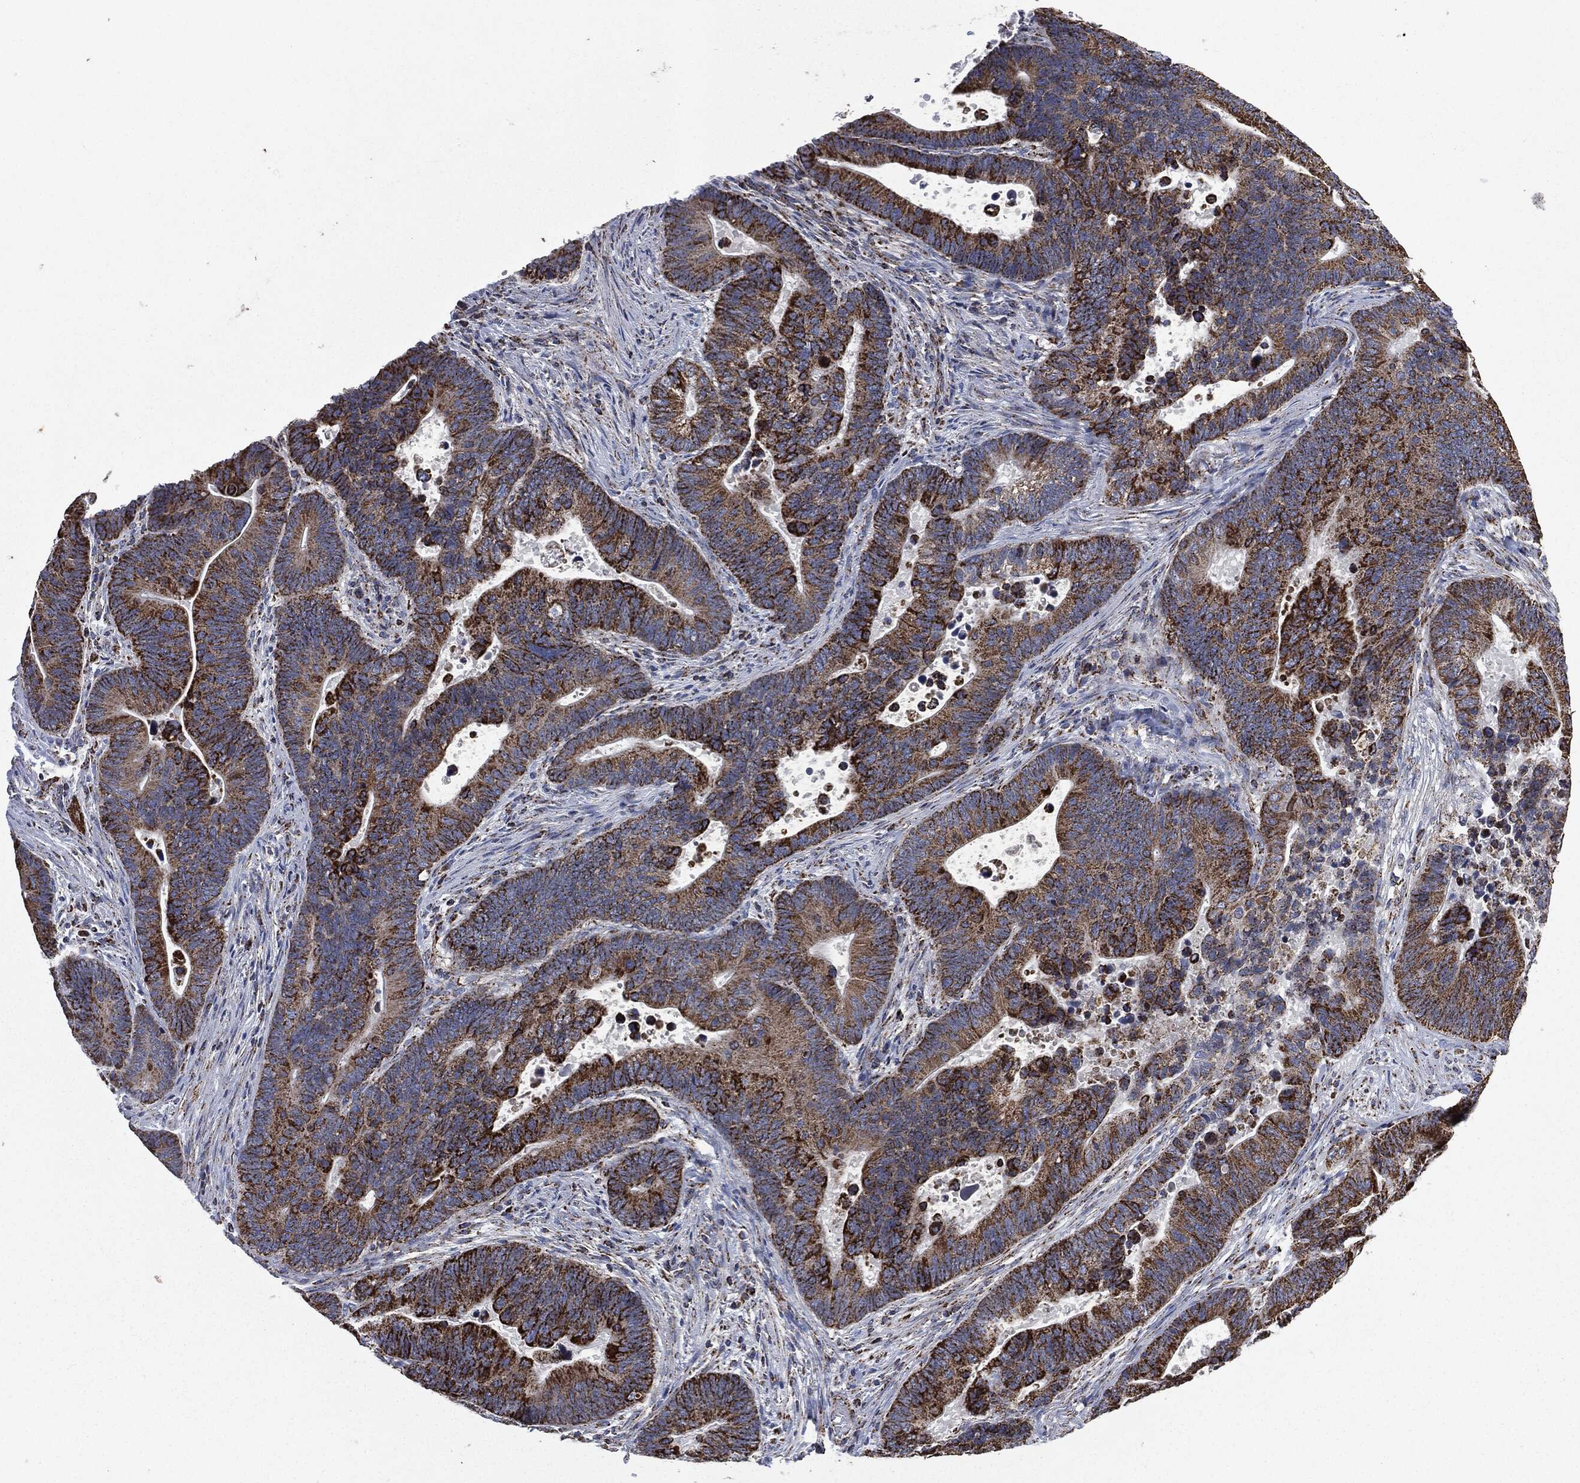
{"staining": {"intensity": "strong", "quantity": ">75%", "location": "cytoplasmic/membranous"}, "tissue": "colorectal cancer", "cell_type": "Tumor cells", "image_type": "cancer", "snomed": [{"axis": "morphology", "description": "Adenocarcinoma, NOS"}, {"axis": "topography", "description": "Colon"}], "caption": "Strong cytoplasmic/membranous positivity is identified in about >75% of tumor cells in colorectal cancer (adenocarcinoma).", "gene": "RYK", "patient": {"sex": "male", "age": 75}}